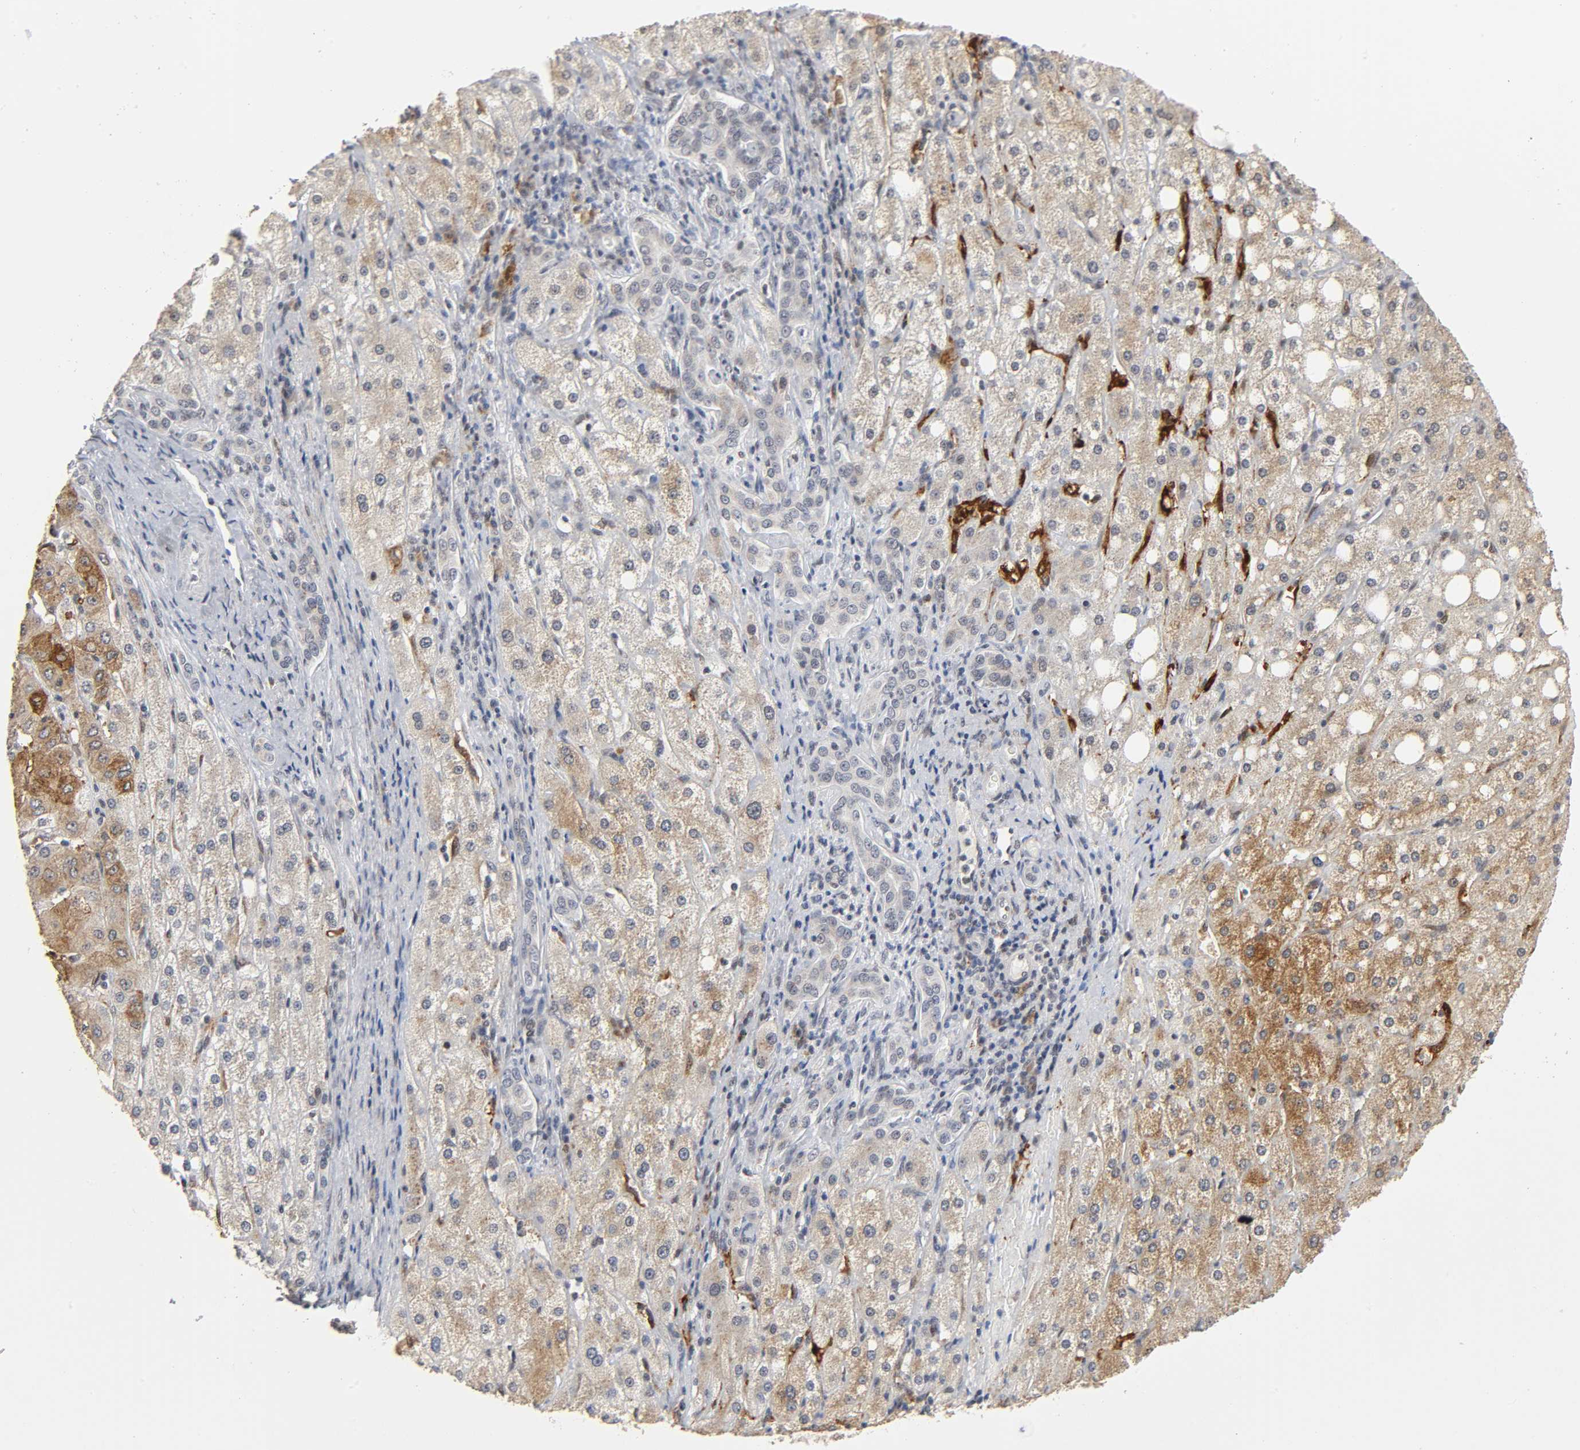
{"staining": {"intensity": "weak", "quantity": "25%-75%", "location": "cytoplasmic/membranous"}, "tissue": "liver cancer", "cell_type": "Tumor cells", "image_type": "cancer", "snomed": [{"axis": "morphology", "description": "Carcinoma, Hepatocellular, NOS"}, {"axis": "topography", "description": "Liver"}], "caption": "Liver cancer stained with DAB immunohistochemistry exhibits low levels of weak cytoplasmic/membranous positivity in approximately 25%-75% of tumor cells.", "gene": "KAT2B", "patient": {"sex": "male", "age": 80}}